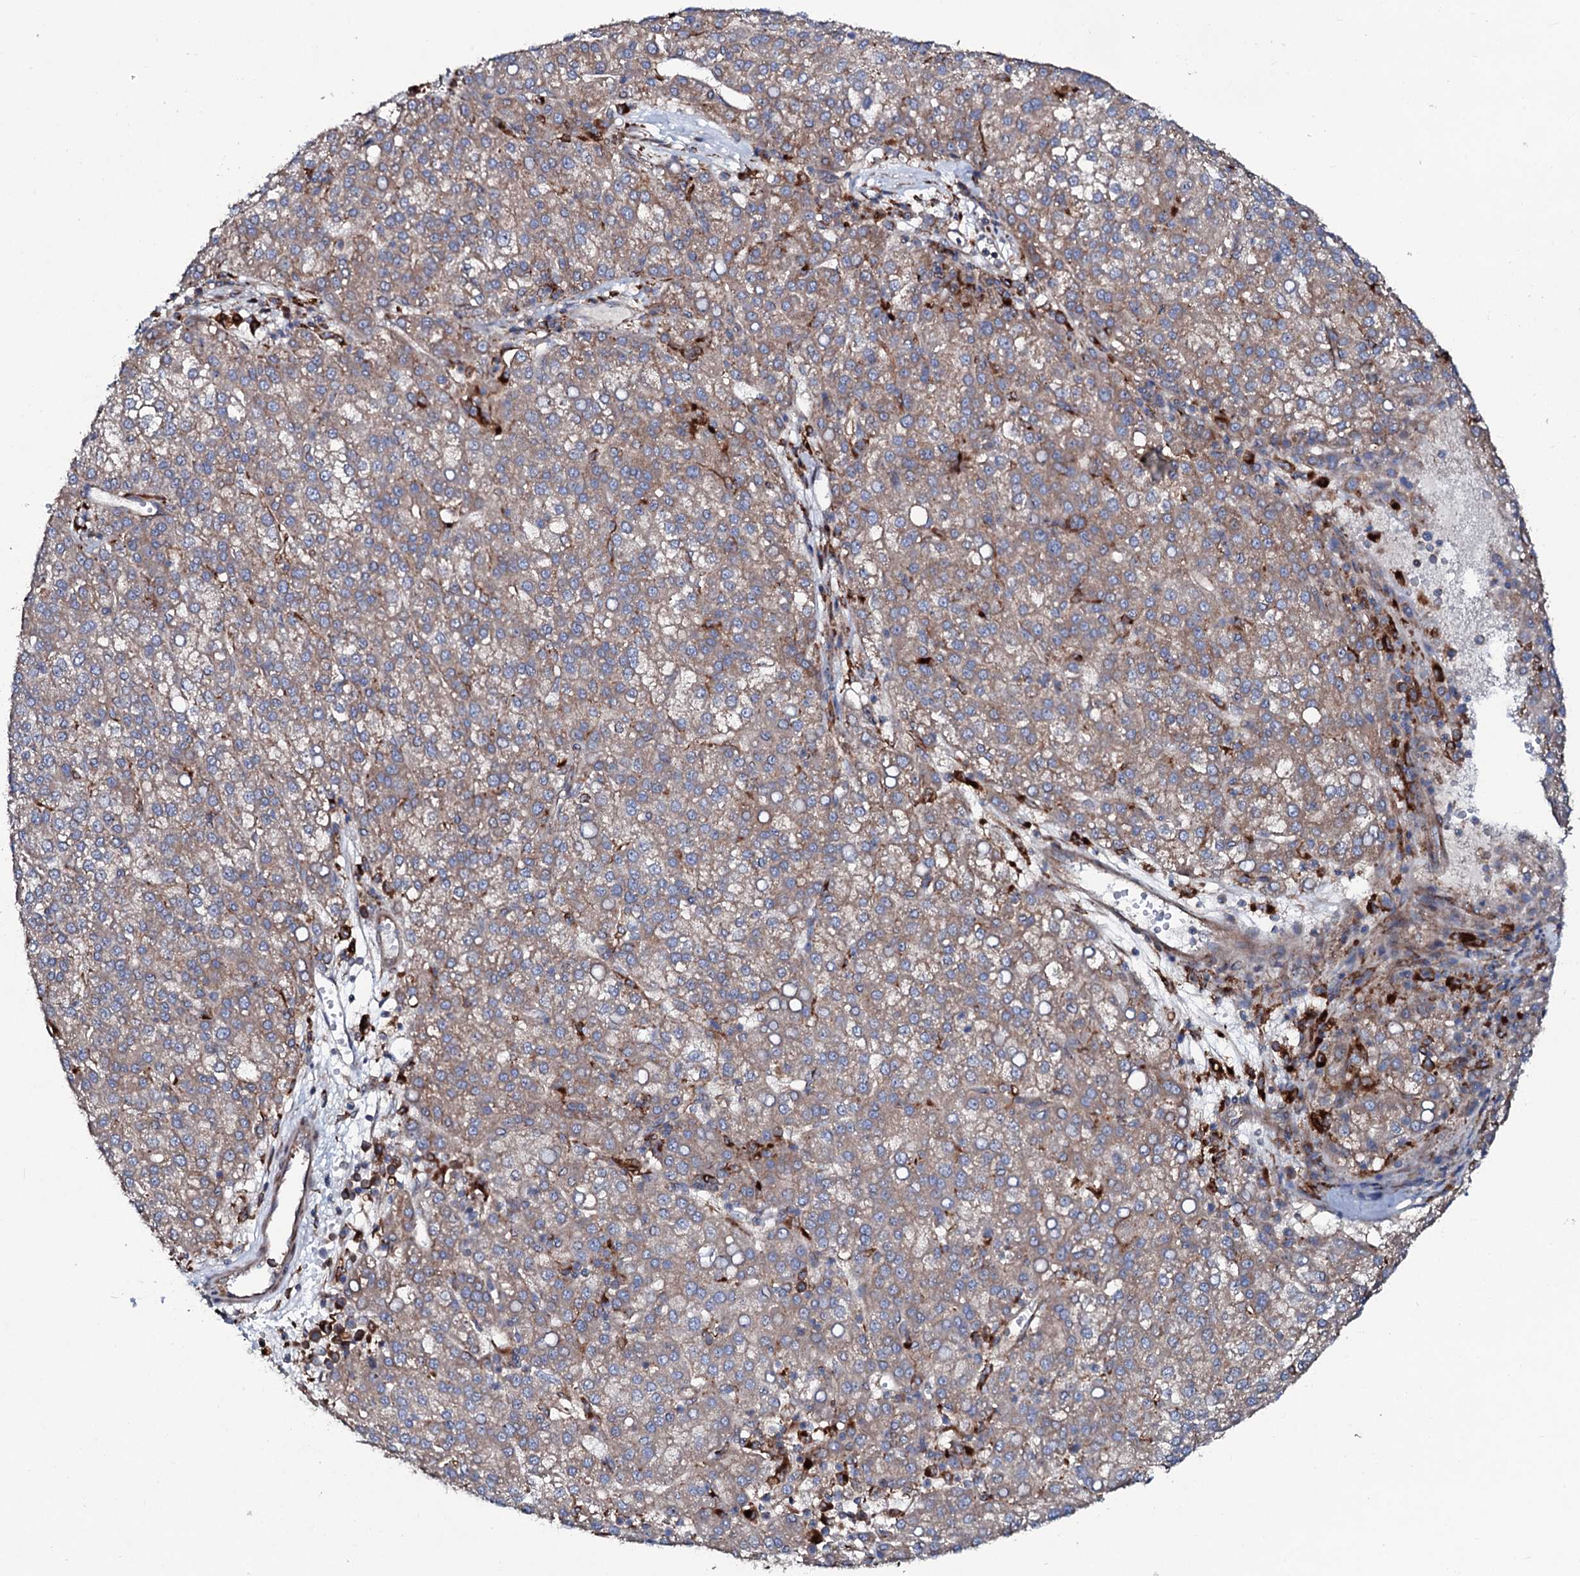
{"staining": {"intensity": "weak", "quantity": ">75%", "location": "cytoplasmic/membranous"}, "tissue": "liver cancer", "cell_type": "Tumor cells", "image_type": "cancer", "snomed": [{"axis": "morphology", "description": "Carcinoma, Hepatocellular, NOS"}, {"axis": "topography", "description": "Liver"}], "caption": "Brown immunohistochemical staining in liver hepatocellular carcinoma shows weak cytoplasmic/membranous staining in approximately >75% of tumor cells.", "gene": "P2RX4", "patient": {"sex": "female", "age": 58}}